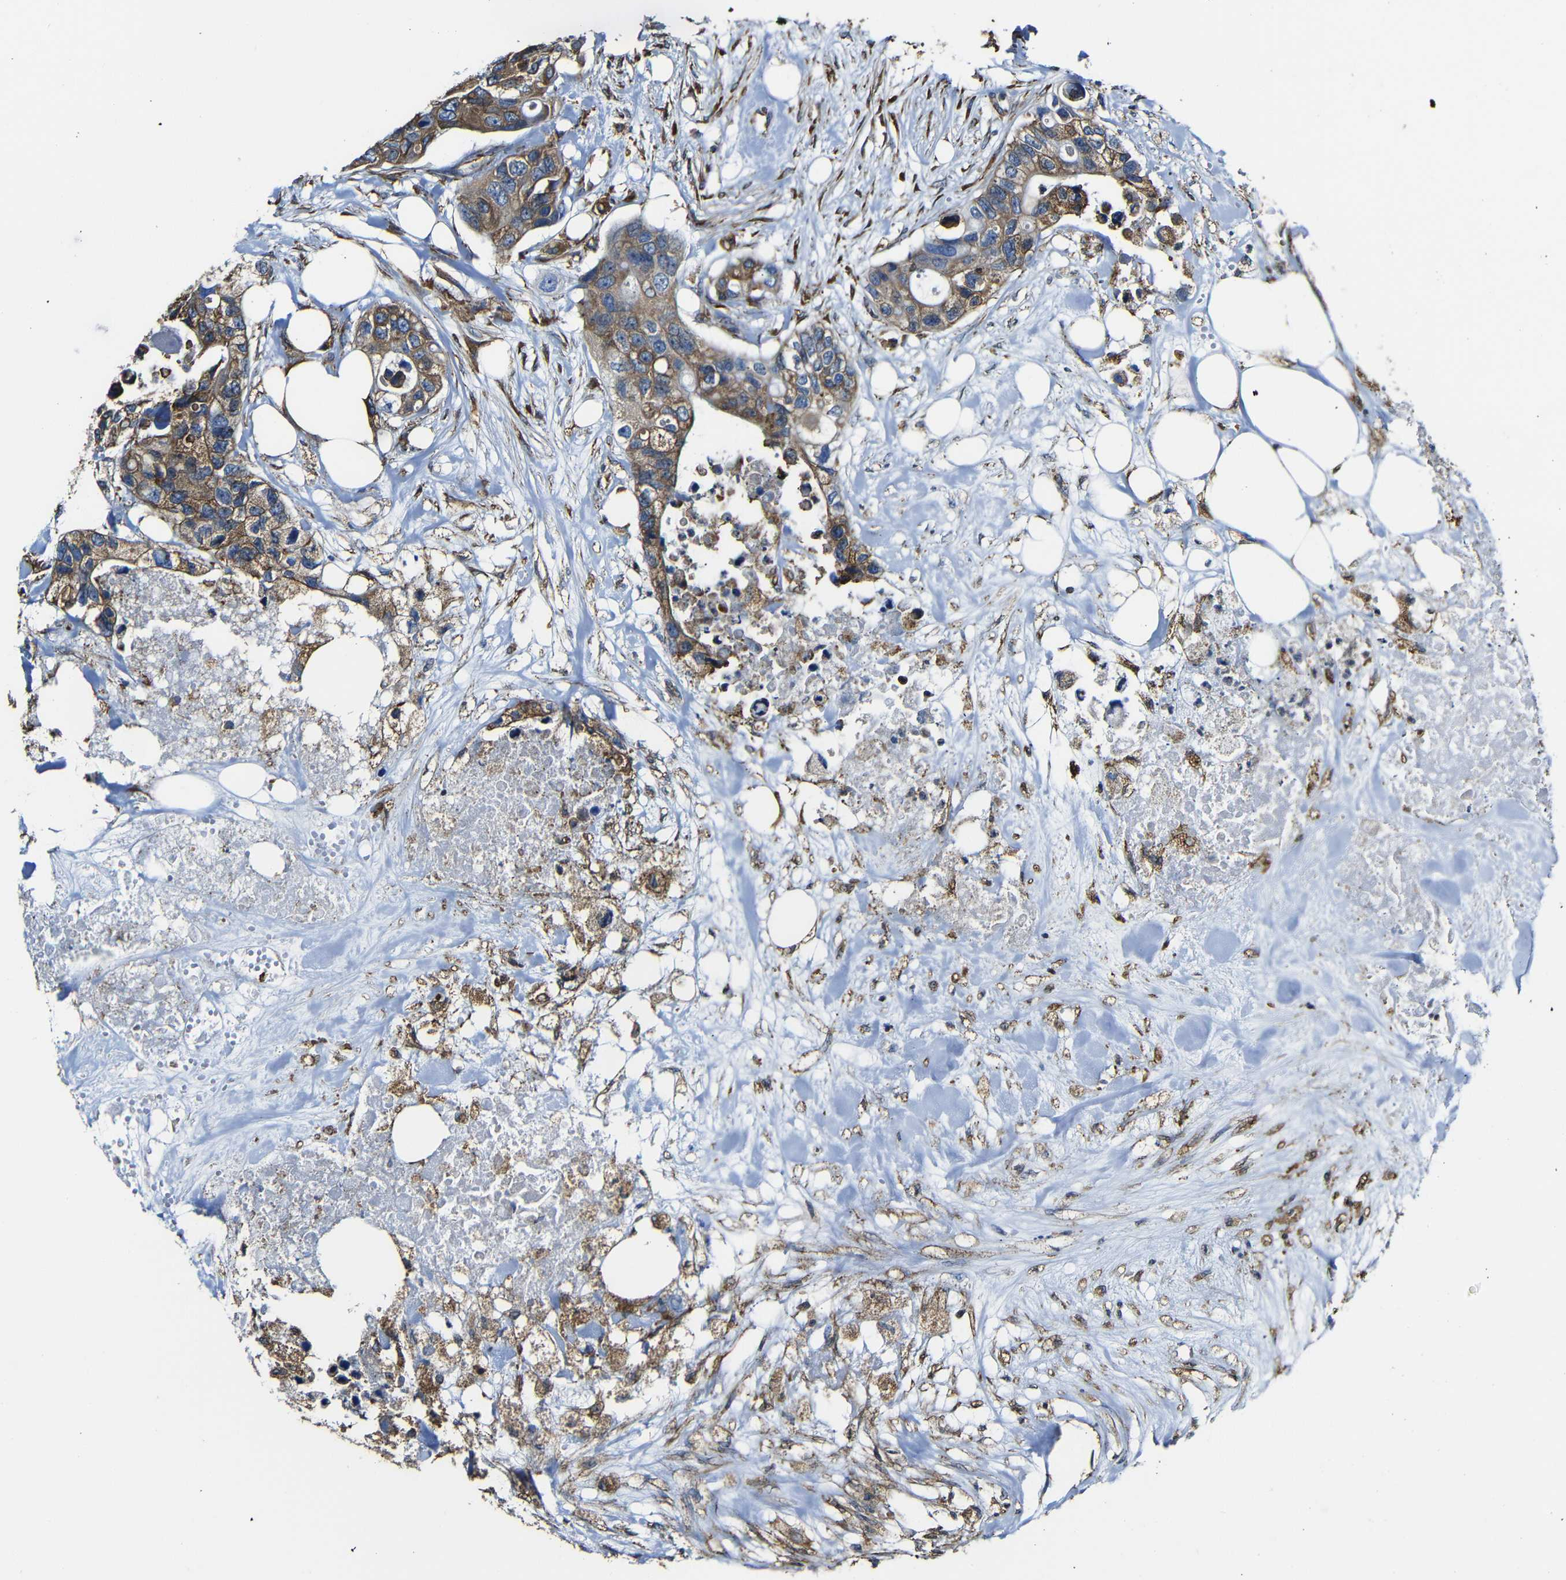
{"staining": {"intensity": "moderate", "quantity": ">75%", "location": "cytoplasmic/membranous"}, "tissue": "colorectal cancer", "cell_type": "Tumor cells", "image_type": "cancer", "snomed": [{"axis": "morphology", "description": "Adenocarcinoma, NOS"}, {"axis": "topography", "description": "Colon"}], "caption": "Moderate cytoplasmic/membranous protein staining is present in about >75% of tumor cells in colorectal adenocarcinoma.", "gene": "PPIB", "patient": {"sex": "female", "age": 57}}